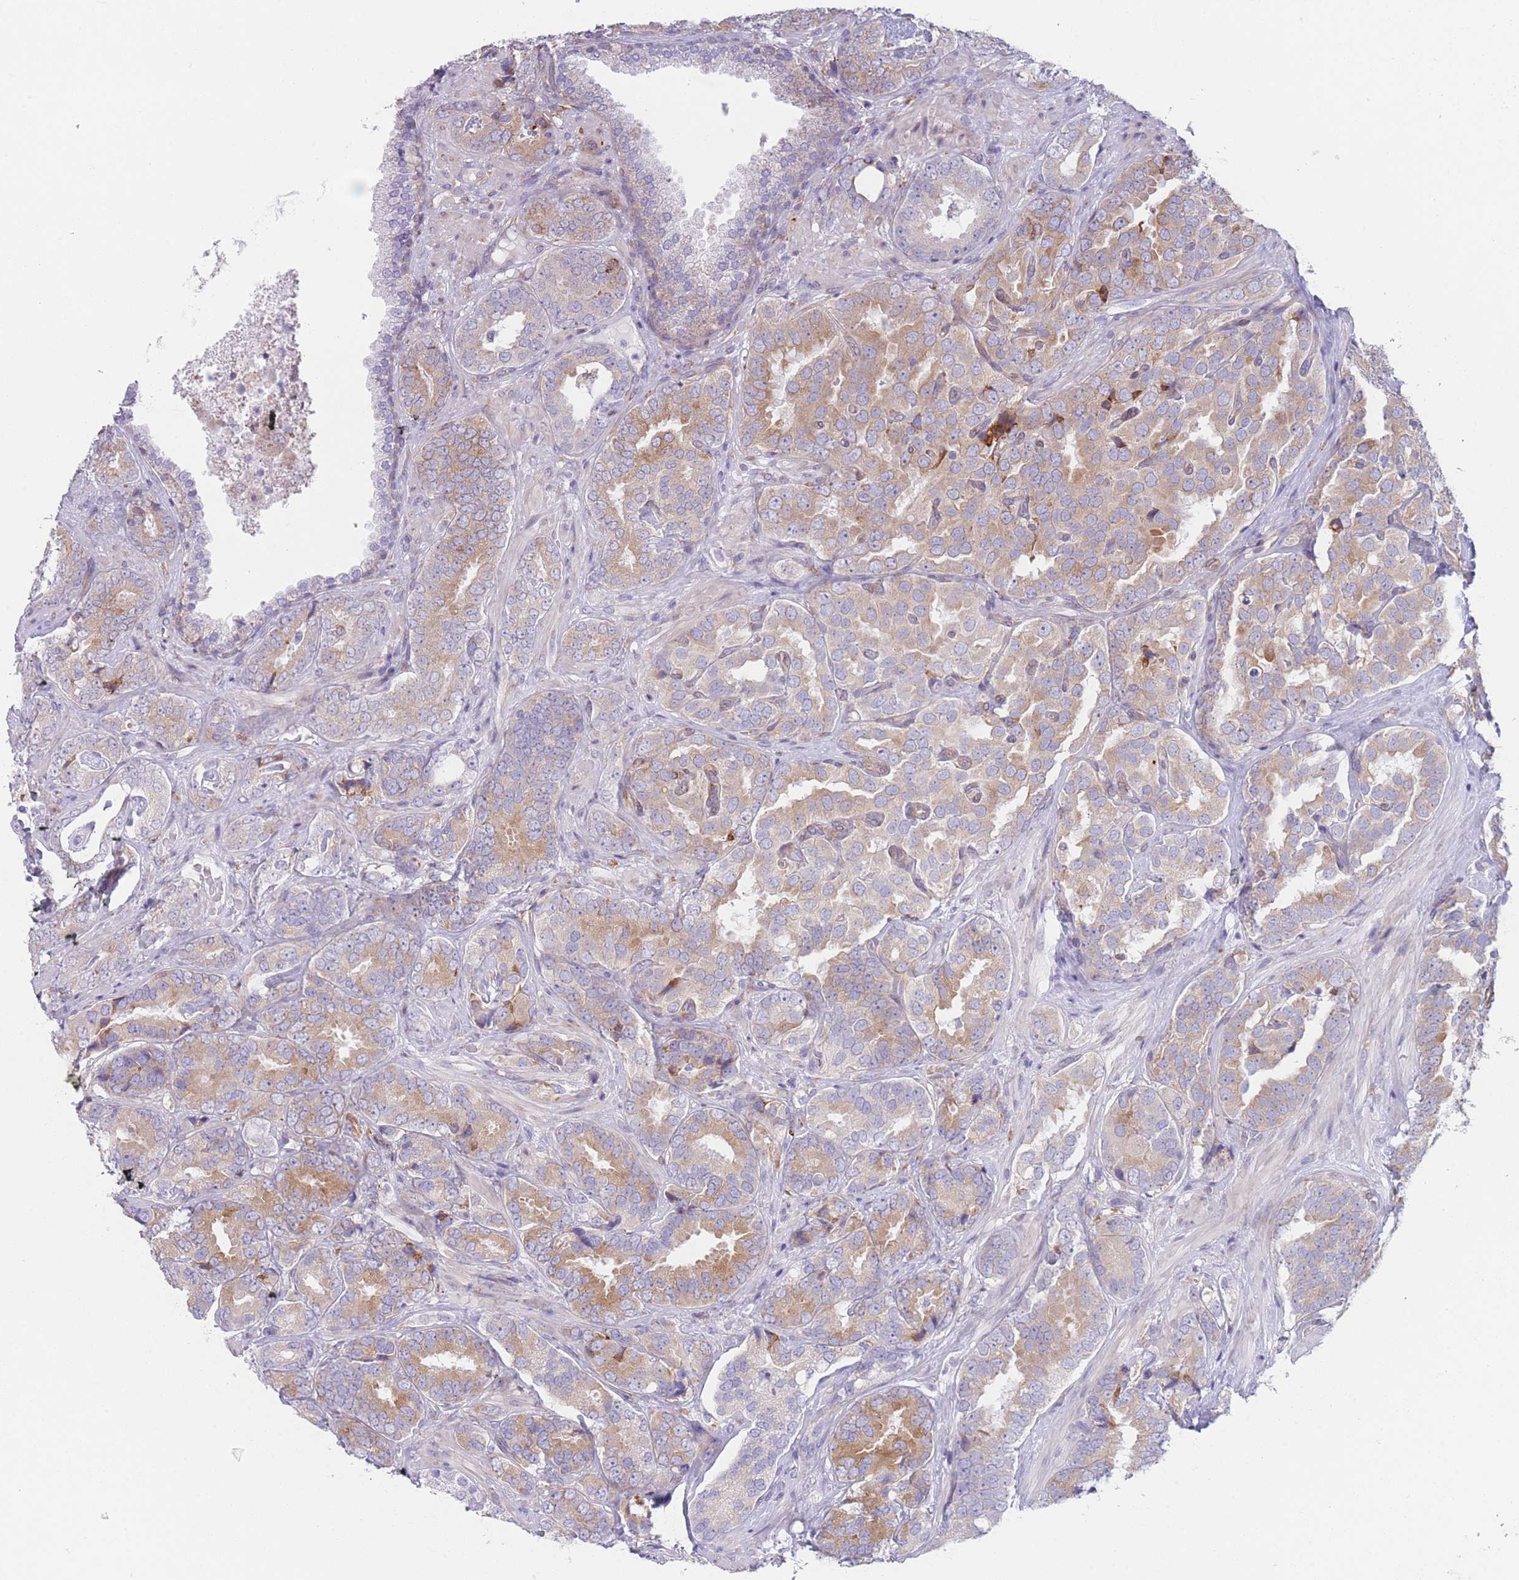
{"staining": {"intensity": "moderate", "quantity": "25%-75%", "location": "cytoplasmic/membranous"}, "tissue": "prostate cancer", "cell_type": "Tumor cells", "image_type": "cancer", "snomed": [{"axis": "morphology", "description": "Adenocarcinoma, High grade"}, {"axis": "topography", "description": "Prostate"}], "caption": "Protein expression analysis of human high-grade adenocarcinoma (prostate) reveals moderate cytoplasmic/membranous positivity in about 25%-75% of tumor cells. Immunohistochemistry stains the protein in brown and the nuclei are stained blue.", "gene": "AK9", "patient": {"sex": "male", "age": 71}}